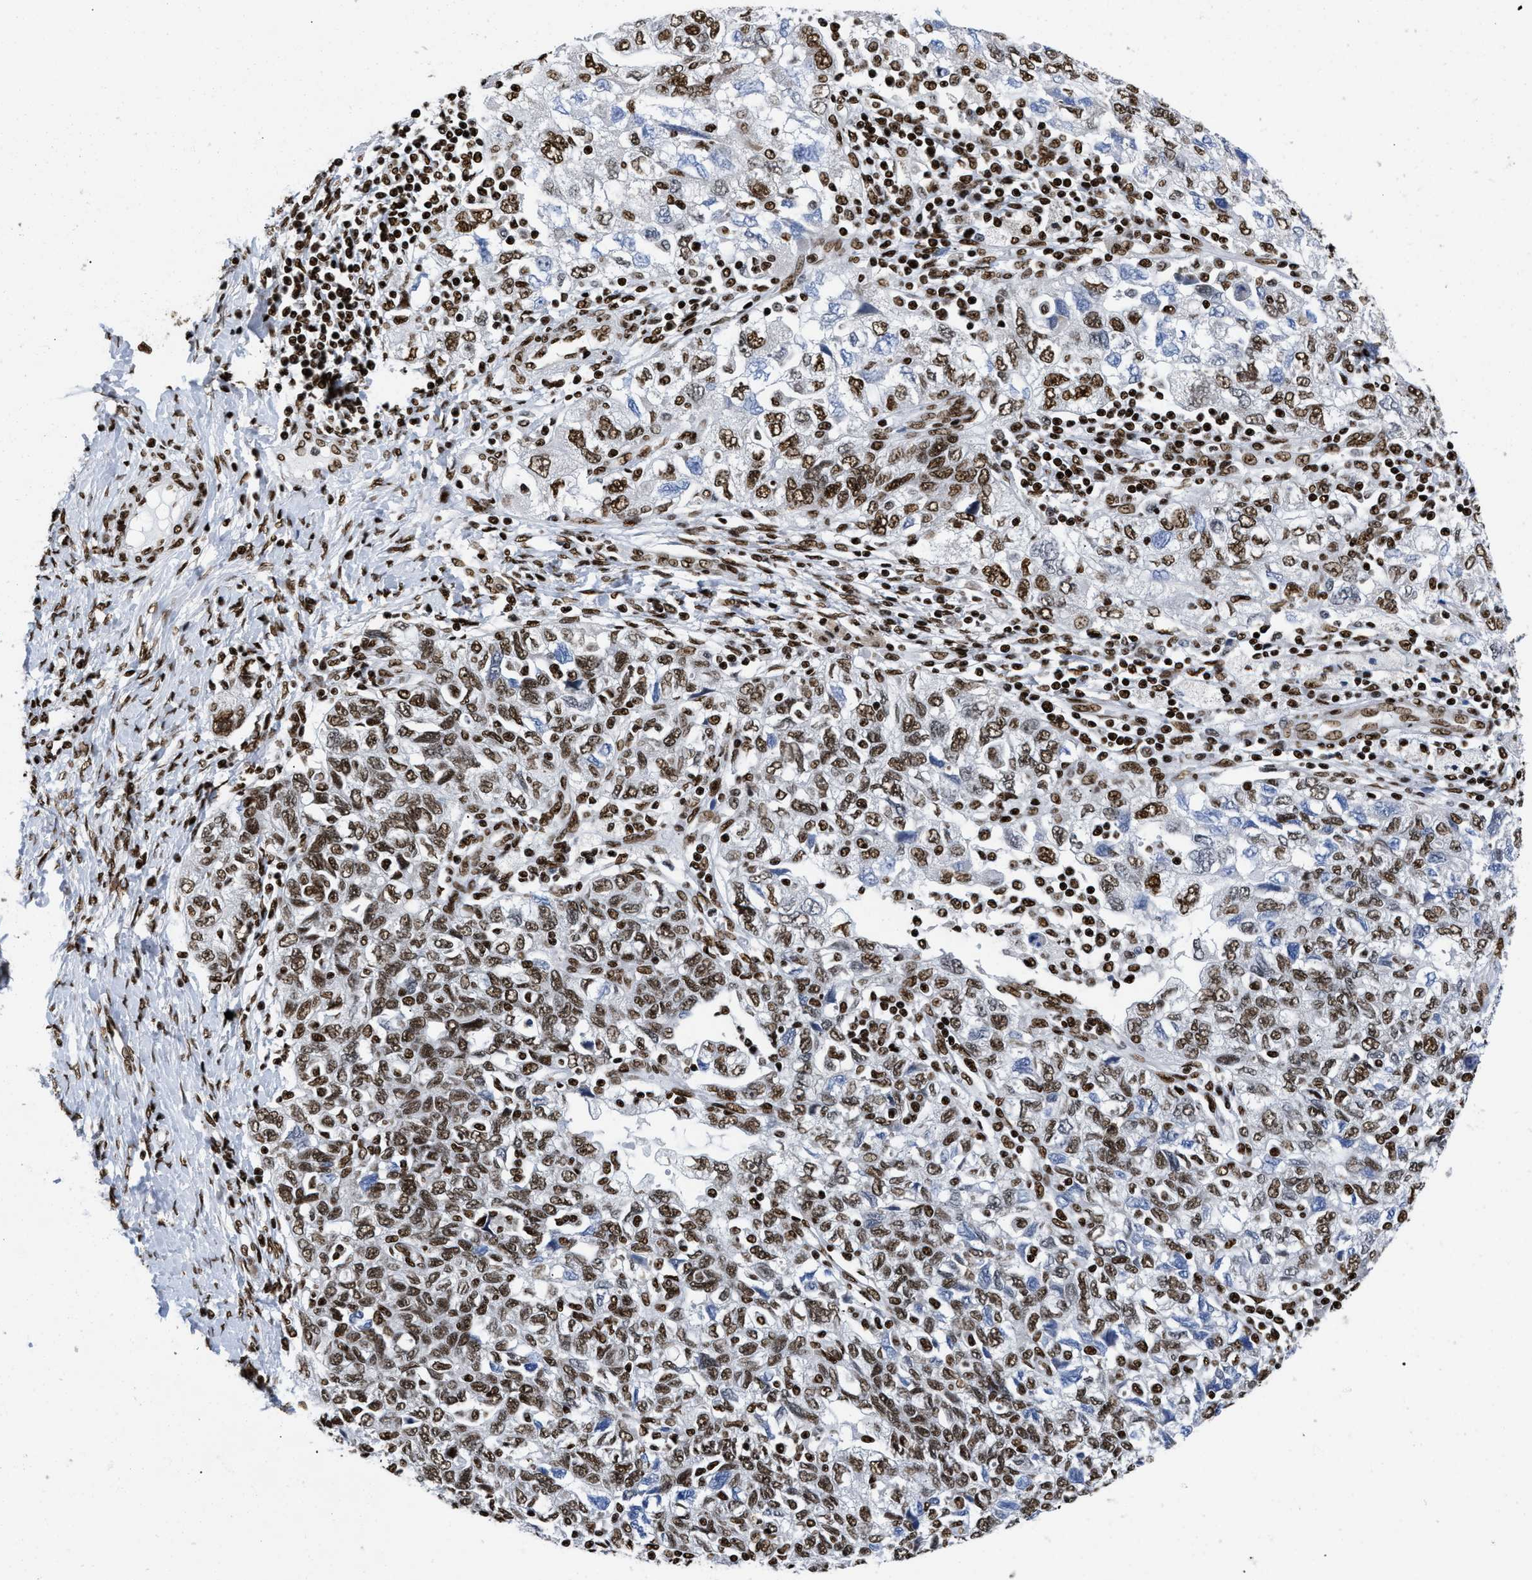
{"staining": {"intensity": "moderate", "quantity": "25%-75%", "location": "nuclear"}, "tissue": "ovarian cancer", "cell_type": "Tumor cells", "image_type": "cancer", "snomed": [{"axis": "morphology", "description": "Carcinoma, NOS"}, {"axis": "morphology", "description": "Cystadenocarcinoma, serous, NOS"}, {"axis": "topography", "description": "Ovary"}], "caption": "Ovarian cancer stained with a protein marker reveals moderate staining in tumor cells.", "gene": "CREB1", "patient": {"sex": "female", "age": 69}}